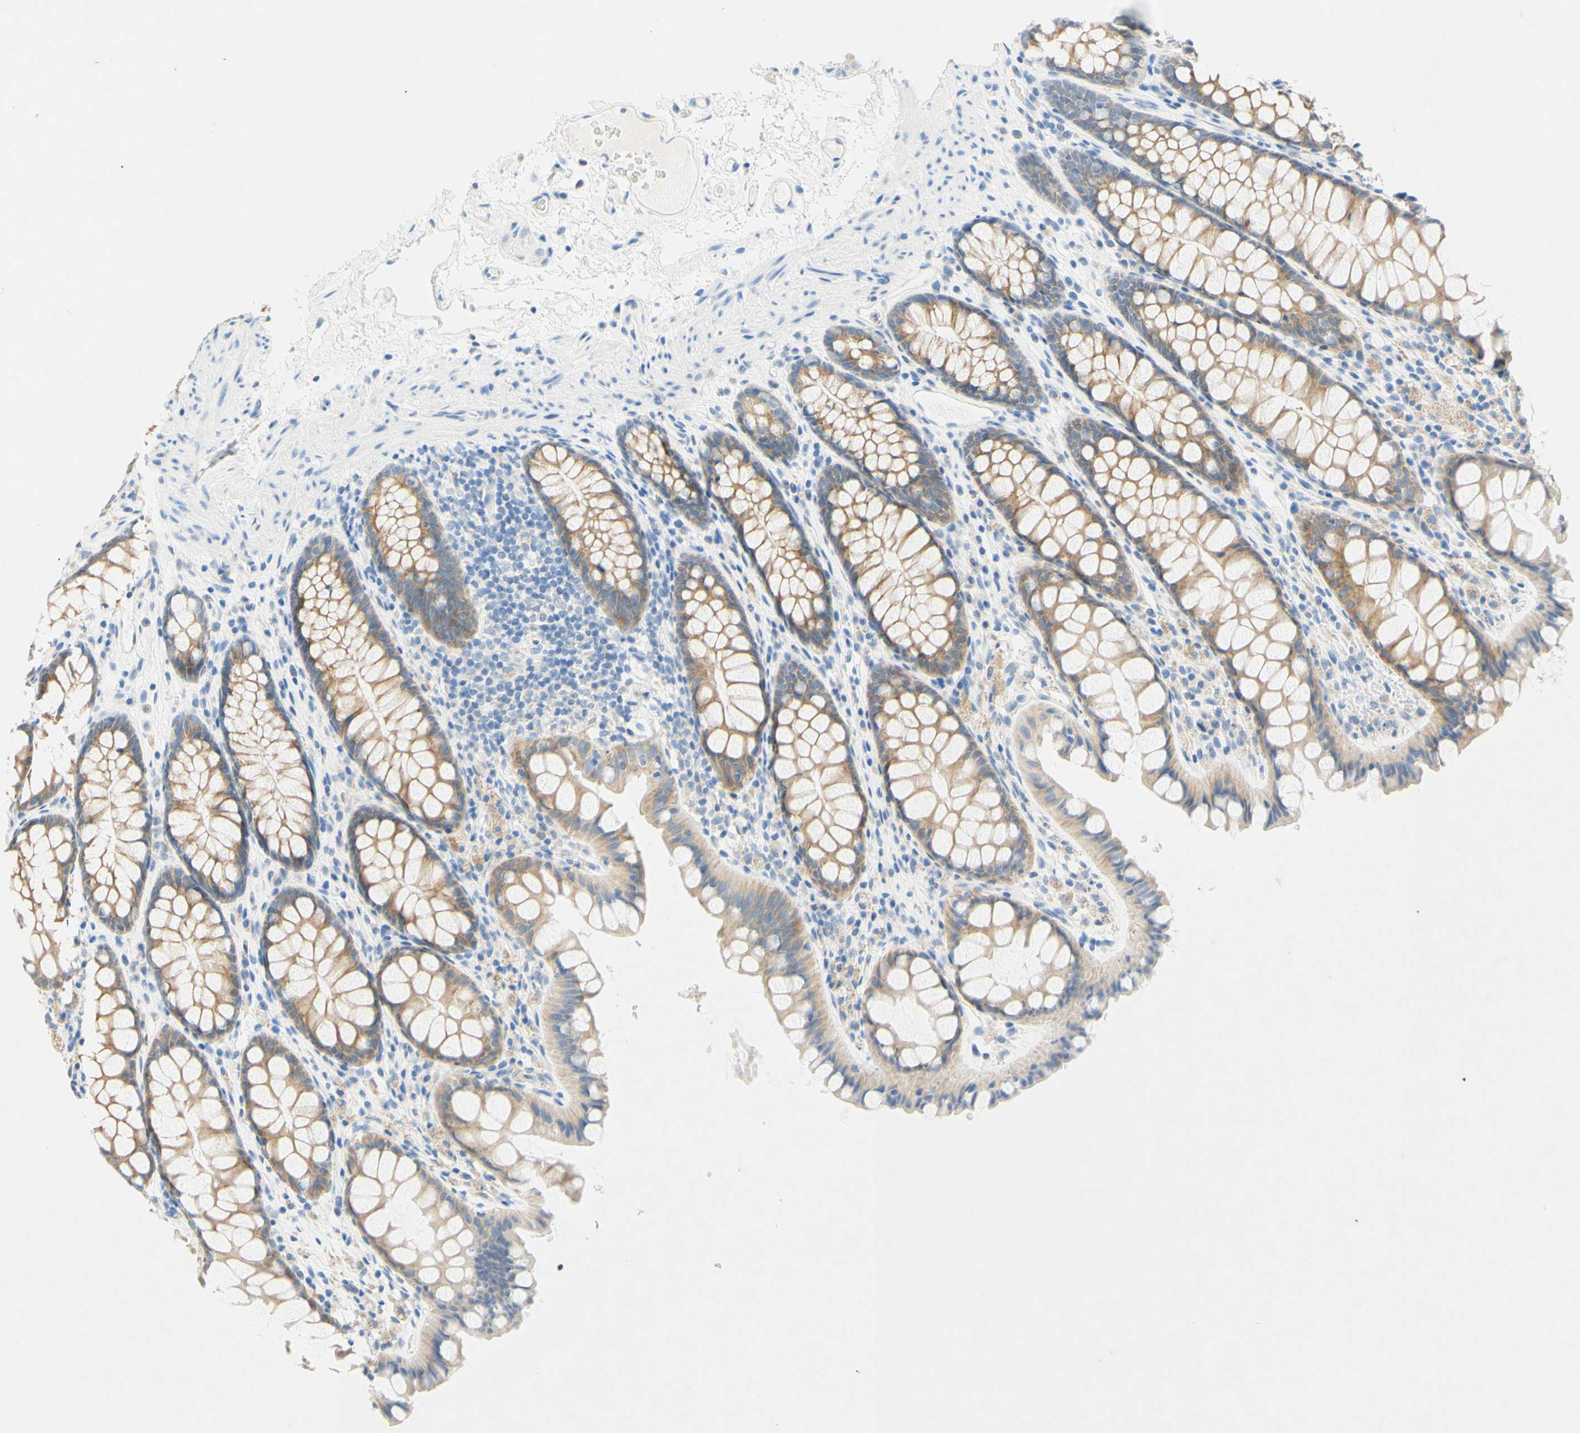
{"staining": {"intensity": "negative", "quantity": "none", "location": "none"}, "tissue": "colon", "cell_type": "Endothelial cells", "image_type": "normal", "snomed": [{"axis": "morphology", "description": "Normal tissue, NOS"}, {"axis": "topography", "description": "Smooth muscle"}, {"axis": "topography", "description": "Colon"}], "caption": "Human colon stained for a protein using IHC reveals no expression in endothelial cells.", "gene": "SLC46A1", "patient": {"sex": "male", "age": 67}}